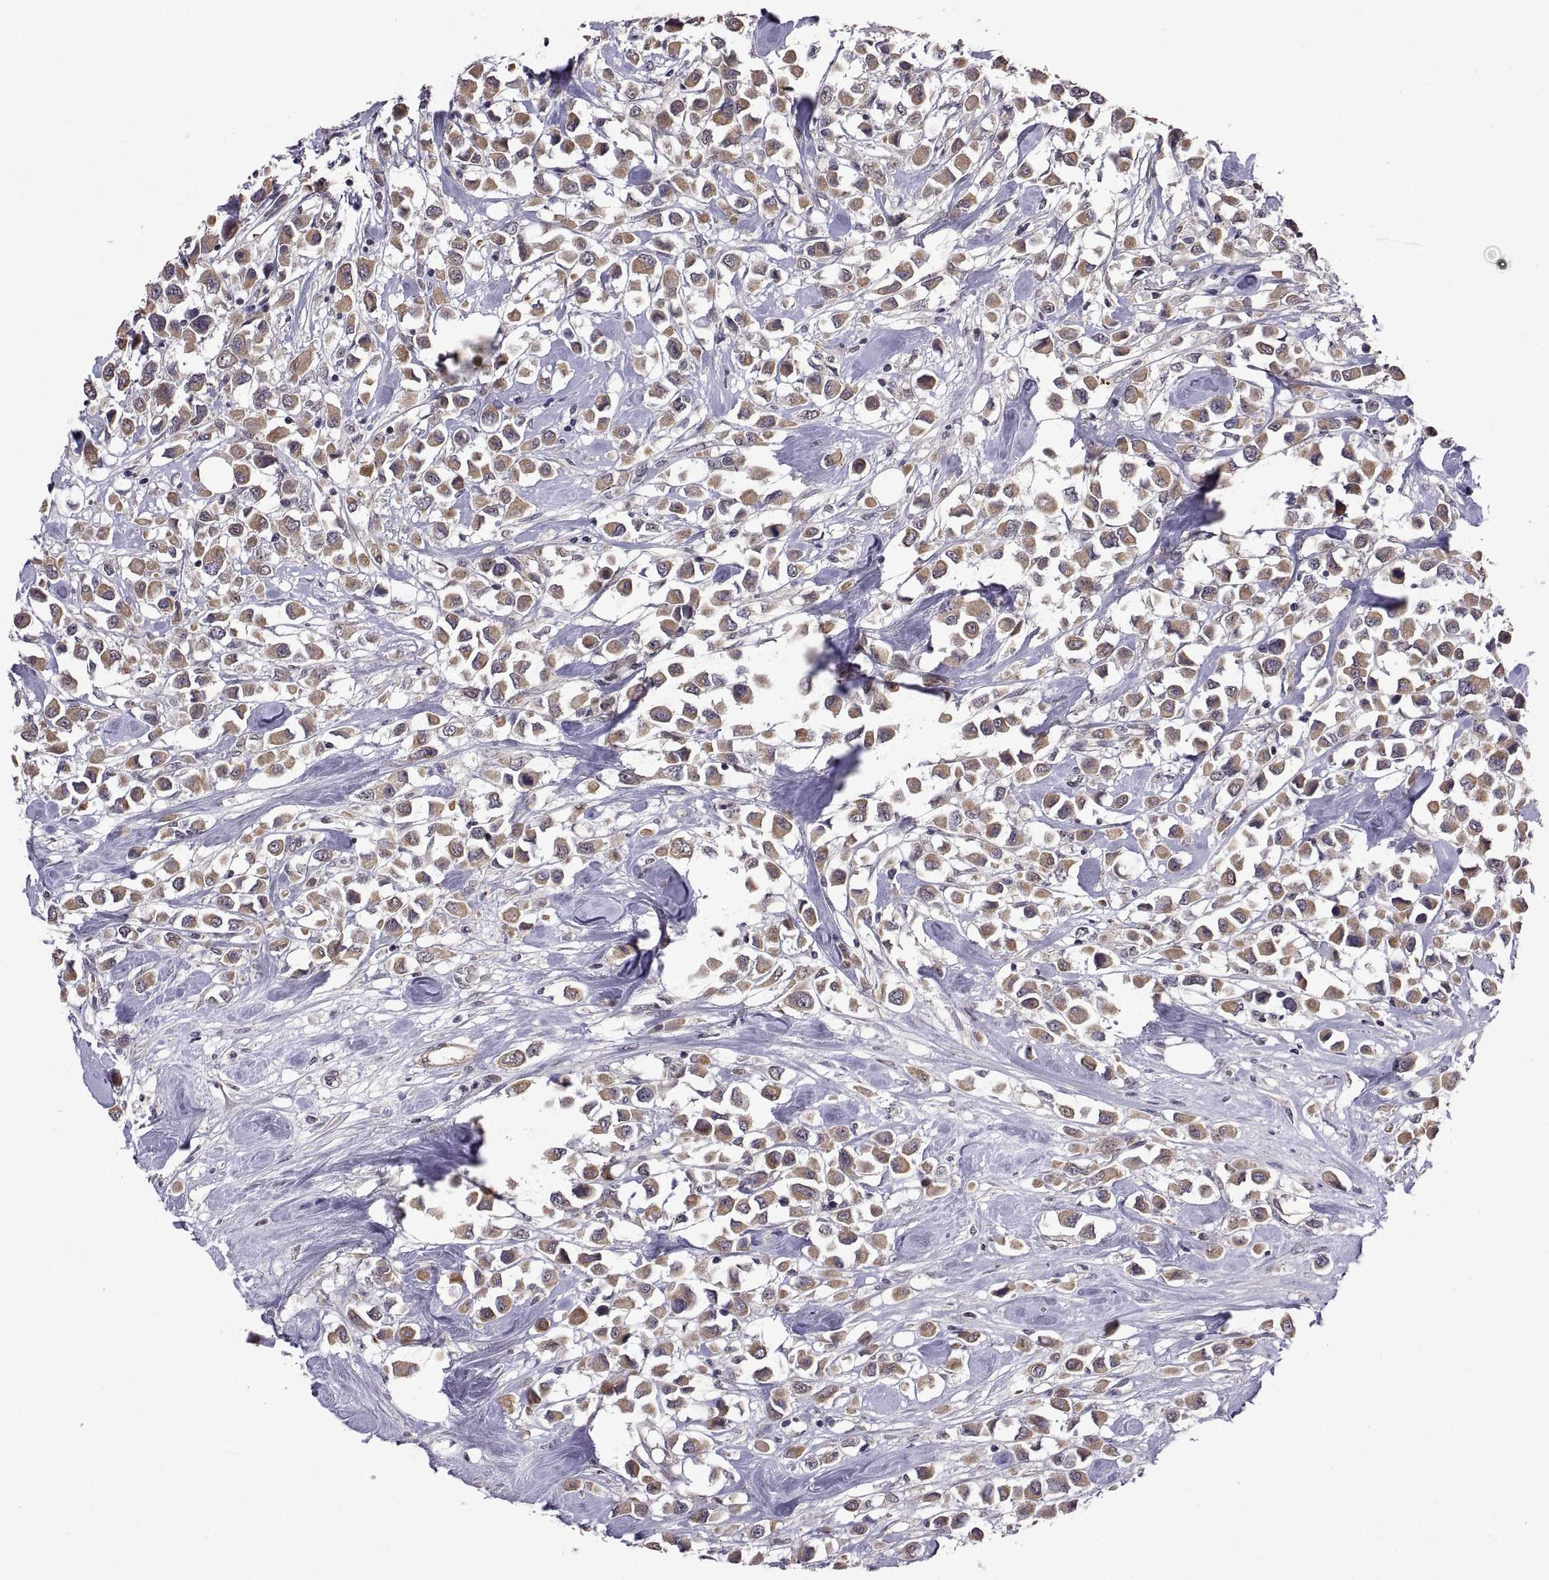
{"staining": {"intensity": "moderate", "quantity": "25%-75%", "location": "cytoplasmic/membranous"}, "tissue": "breast cancer", "cell_type": "Tumor cells", "image_type": "cancer", "snomed": [{"axis": "morphology", "description": "Duct carcinoma"}, {"axis": "topography", "description": "Breast"}], "caption": "Protein staining of breast cancer tissue exhibits moderate cytoplasmic/membranous staining in approximately 25%-75% of tumor cells.", "gene": "LAMA1", "patient": {"sex": "female", "age": 61}}